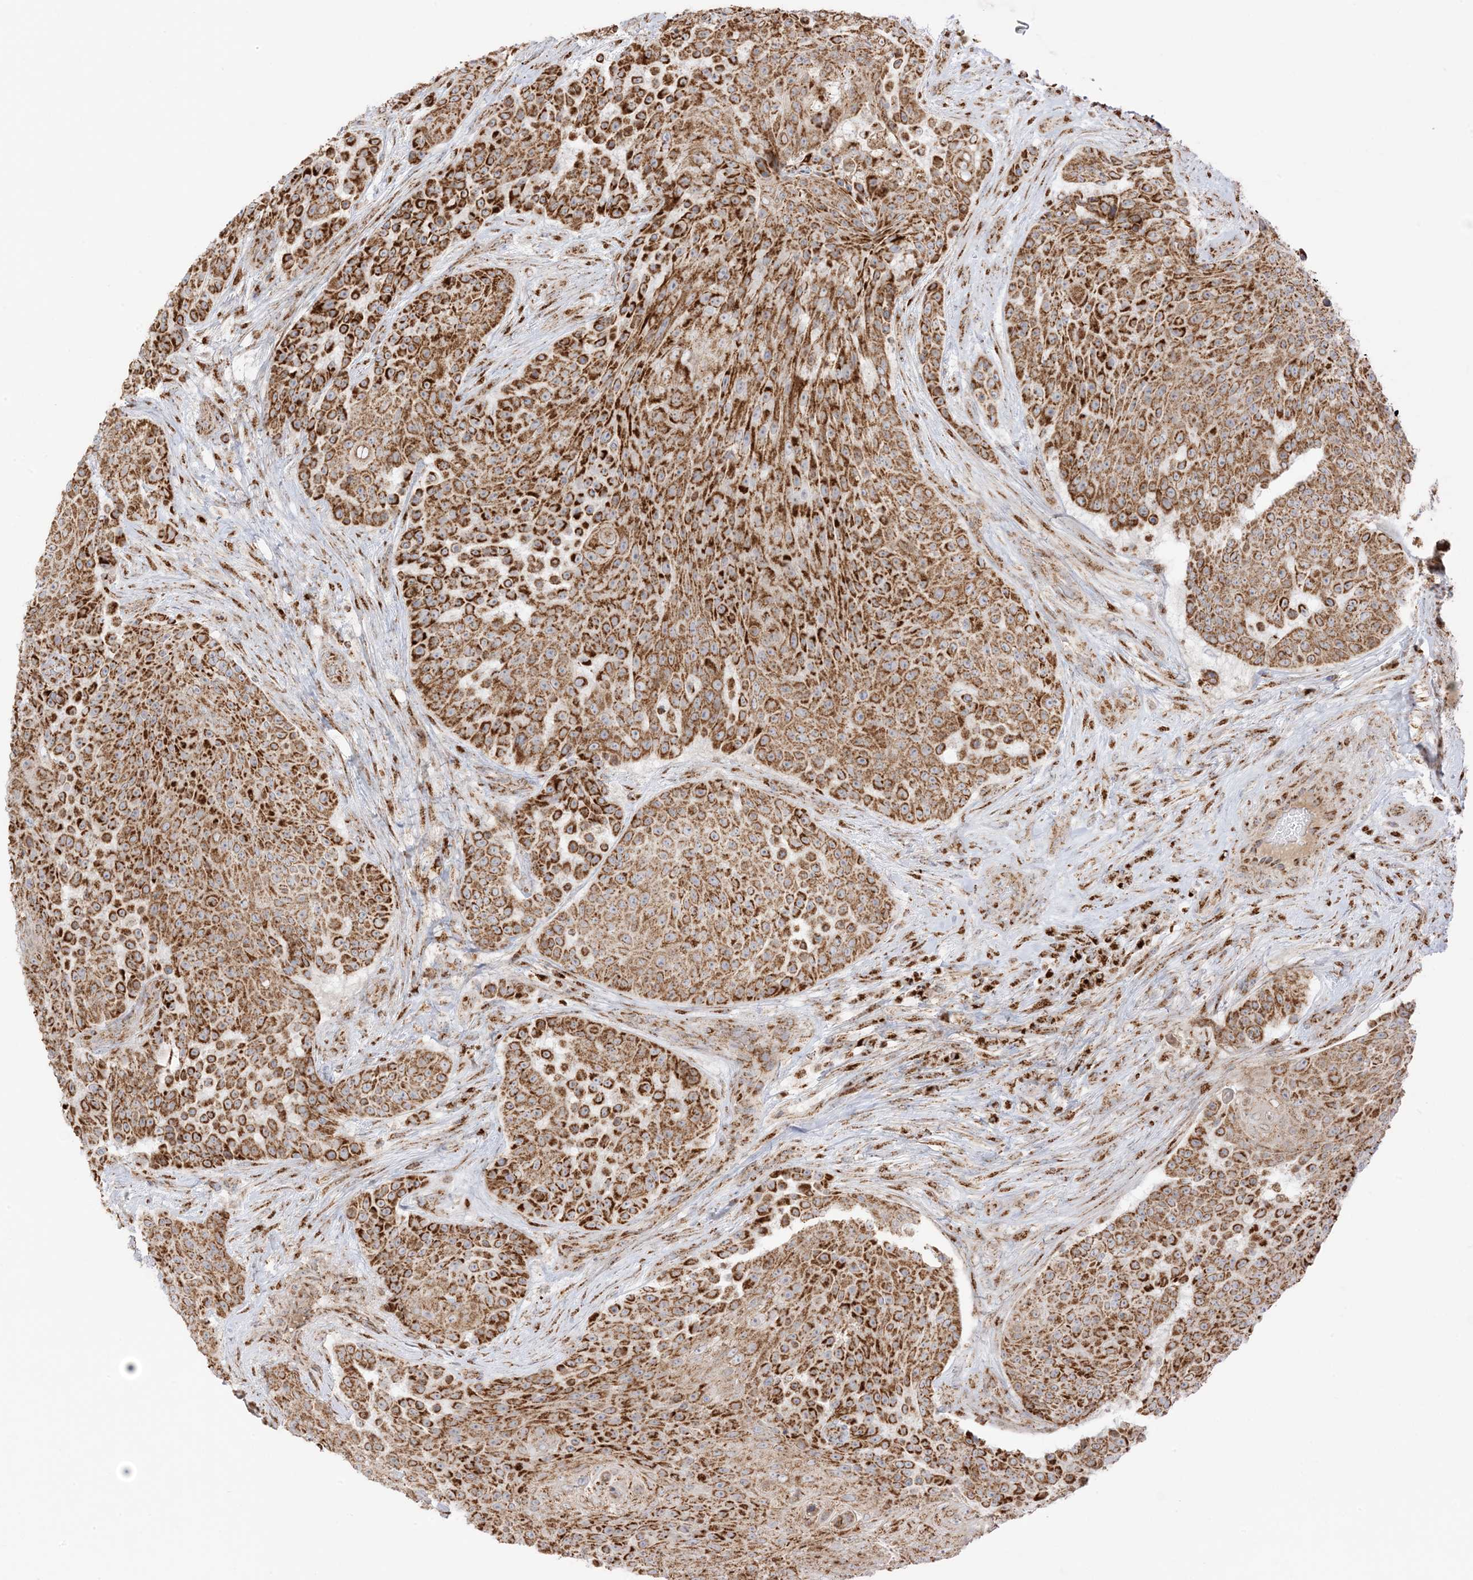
{"staining": {"intensity": "strong", "quantity": ">75%", "location": "cytoplasmic/membranous"}, "tissue": "urothelial cancer", "cell_type": "Tumor cells", "image_type": "cancer", "snomed": [{"axis": "morphology", "description": "Urothelial carcinoma, High grade"}, {"axis": "topography", "description": "Urinary bladder"}], "caption": "IHC histopathology image of neoplastic tissue: urothelial cancer stained using immunohistochemistry (IHC) displays high levels of strong protein expression localized specifically in the cytoplasmic/membranous of tumor cells, appearing as a cytoplasmic/membranous brown color.", "gene": "SLC25A12", "patient": {"sex": "female", "age": 63}}